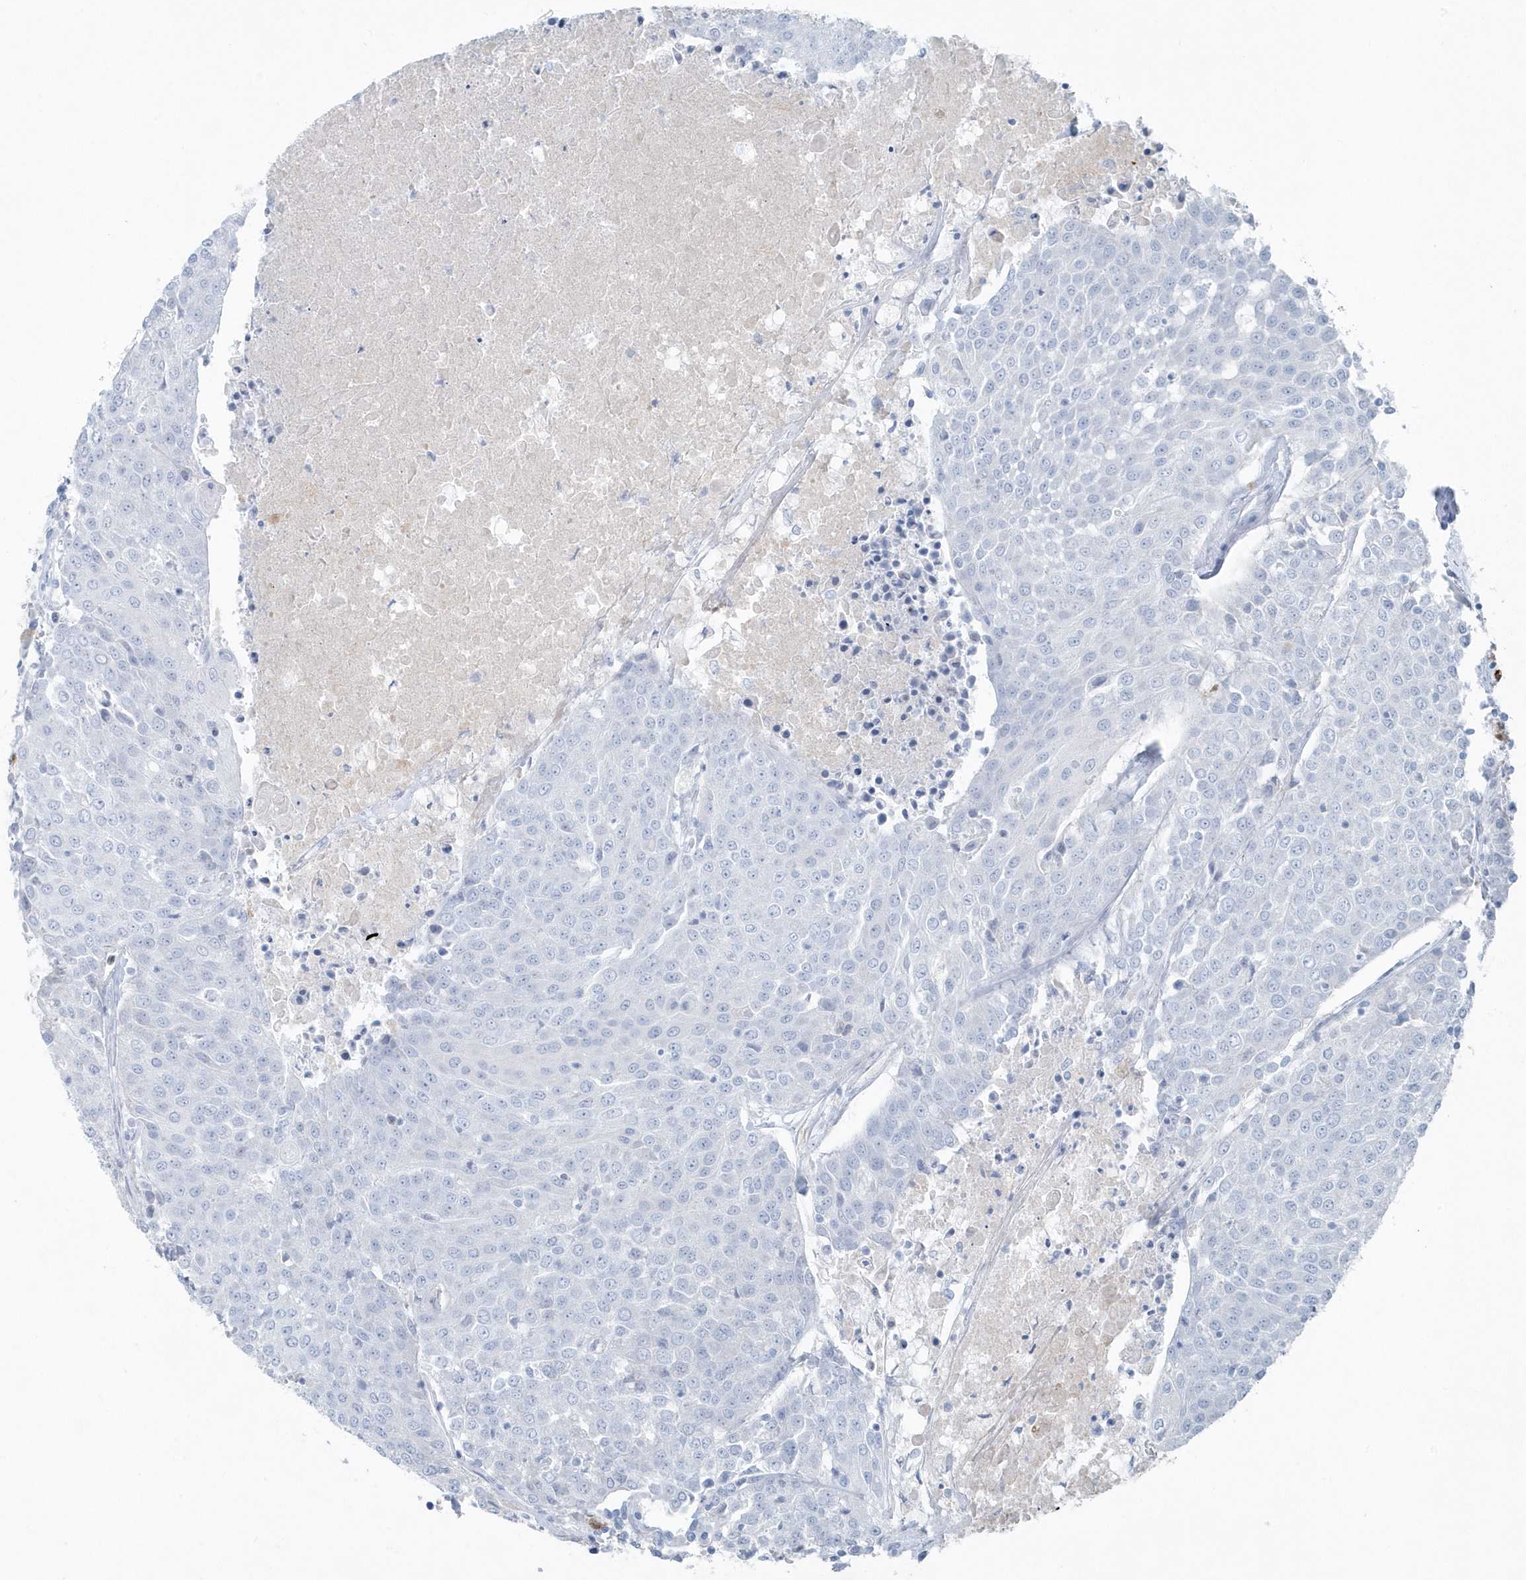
{"staining": {"intensity": "negative", "quantity": "none", "location": "none"}, "tissue": "urothelial cancer", "cell_type": "Tumor cells", "image_type": "cancer", "snomed": [{"axis": "morphology", "description": "Urothelial carcinoma, High grade"}, {"axis": "topography", "description": "Urinary bladder"}], "caption": "A histopathology image of urothelial cancer stained for a protein demonstrates no brown staining in tumor cells. (Immunohistochemistry (ihc), brightfield microscopy, high magnification).", "gene": "FAM98A", "patient": {"sex": "female", "age": 85}}